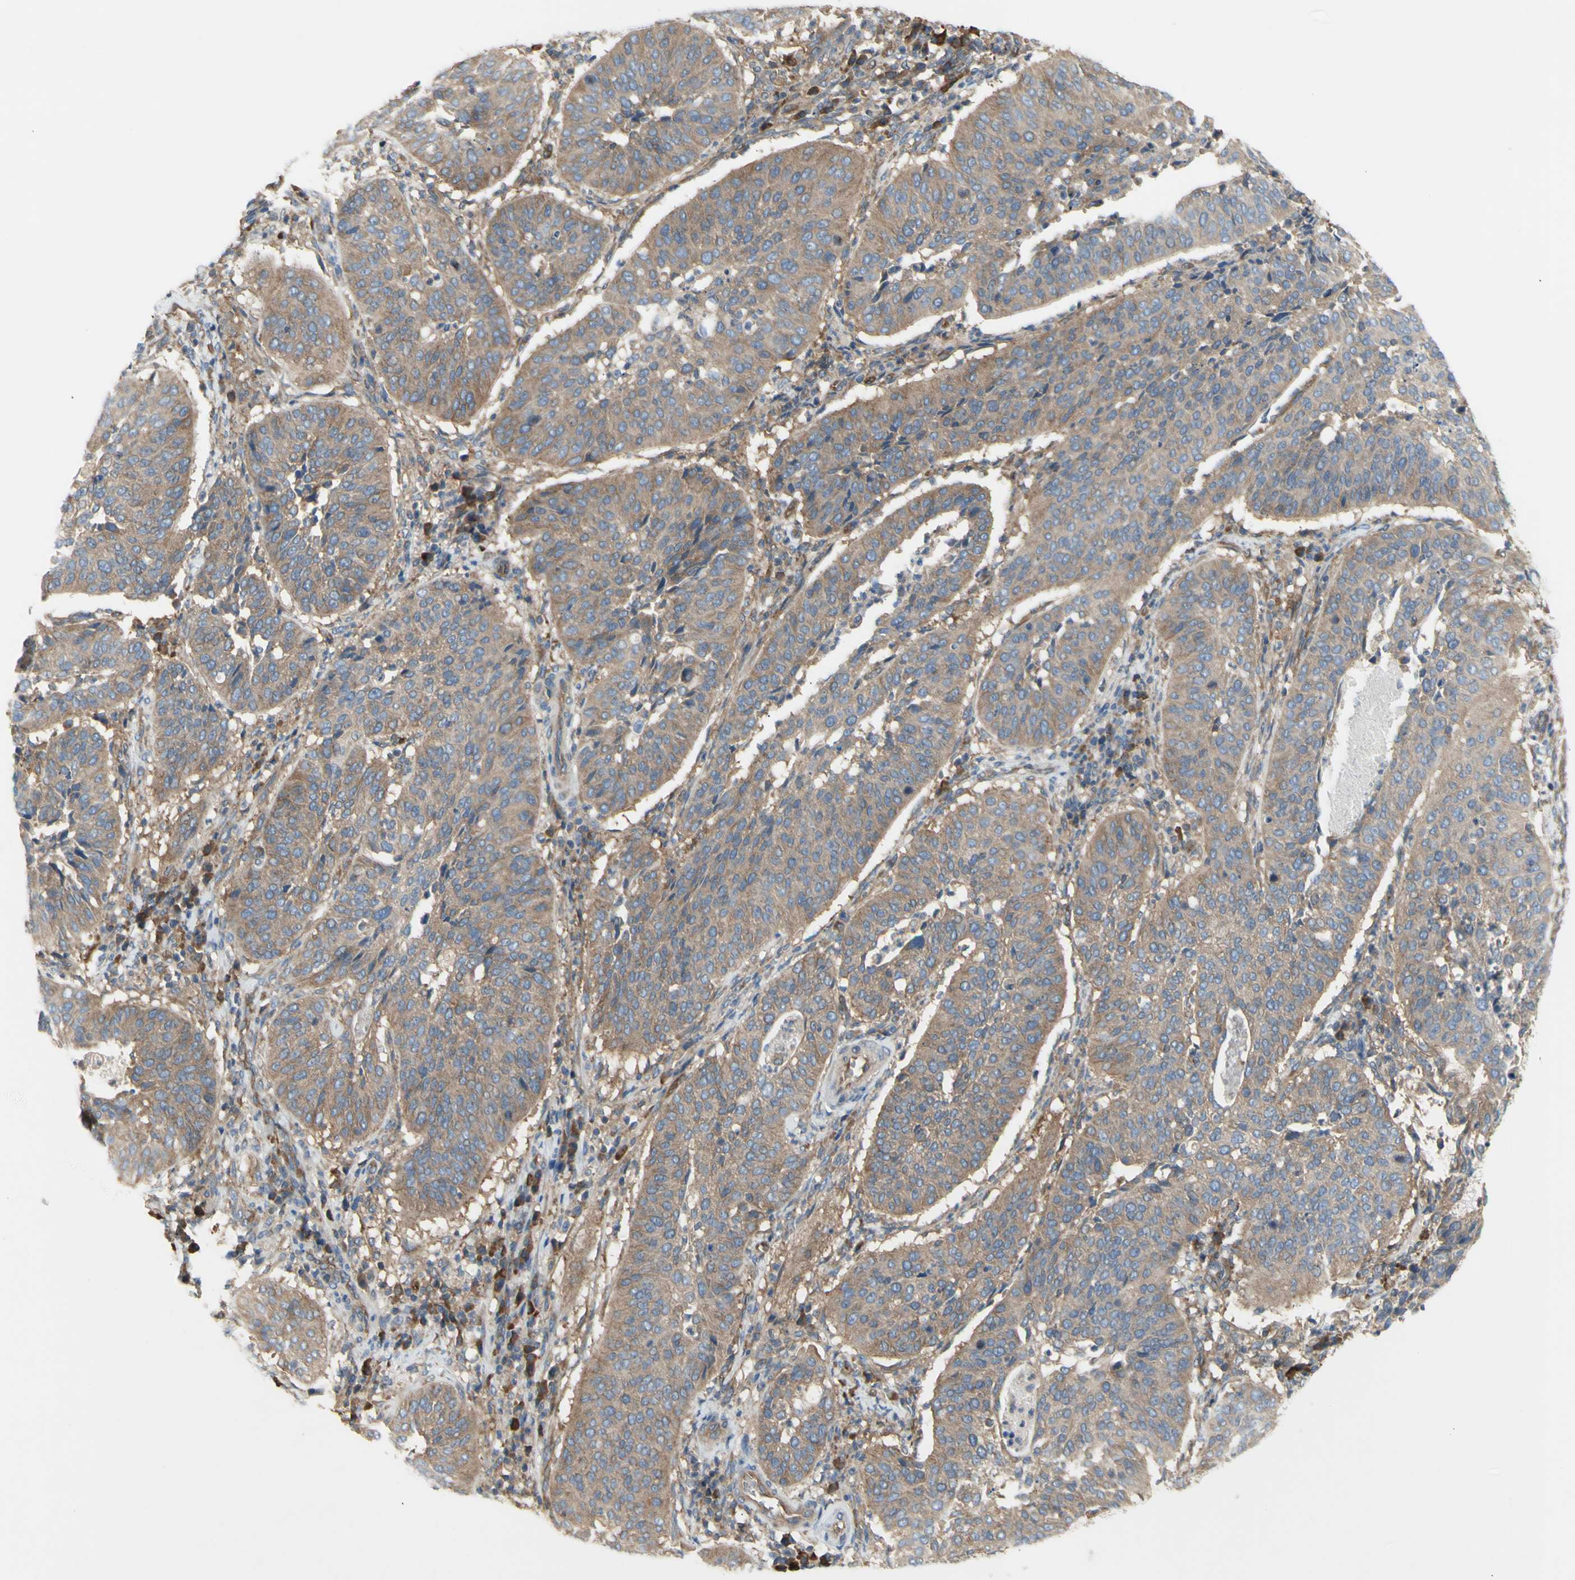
{"staining": {"intensity": "moderate", "quantity": ">75%", "location": "cytoplasmic/membranous"}, "tissue": "cervical cancer", "cell_type": "Tumor cells", "image_type": "cancer", "snomed": [{"axis": "morphology", "description": "Normal tissue, NOS"}, {"axis": "morphology", "description": "Squamous cell carcinoma, NOS"}, {"axis": "topography", "description": "Cervix"}], "caption": "Cervical cancer (squamous cell carcinoma) stained for a protein (brown) displays moderate cytoplasmic/membranous positive expression in approximately >75% of tumor cells.", "gene": "KLC1", "patient": {"sex": "female", "age": 39}}